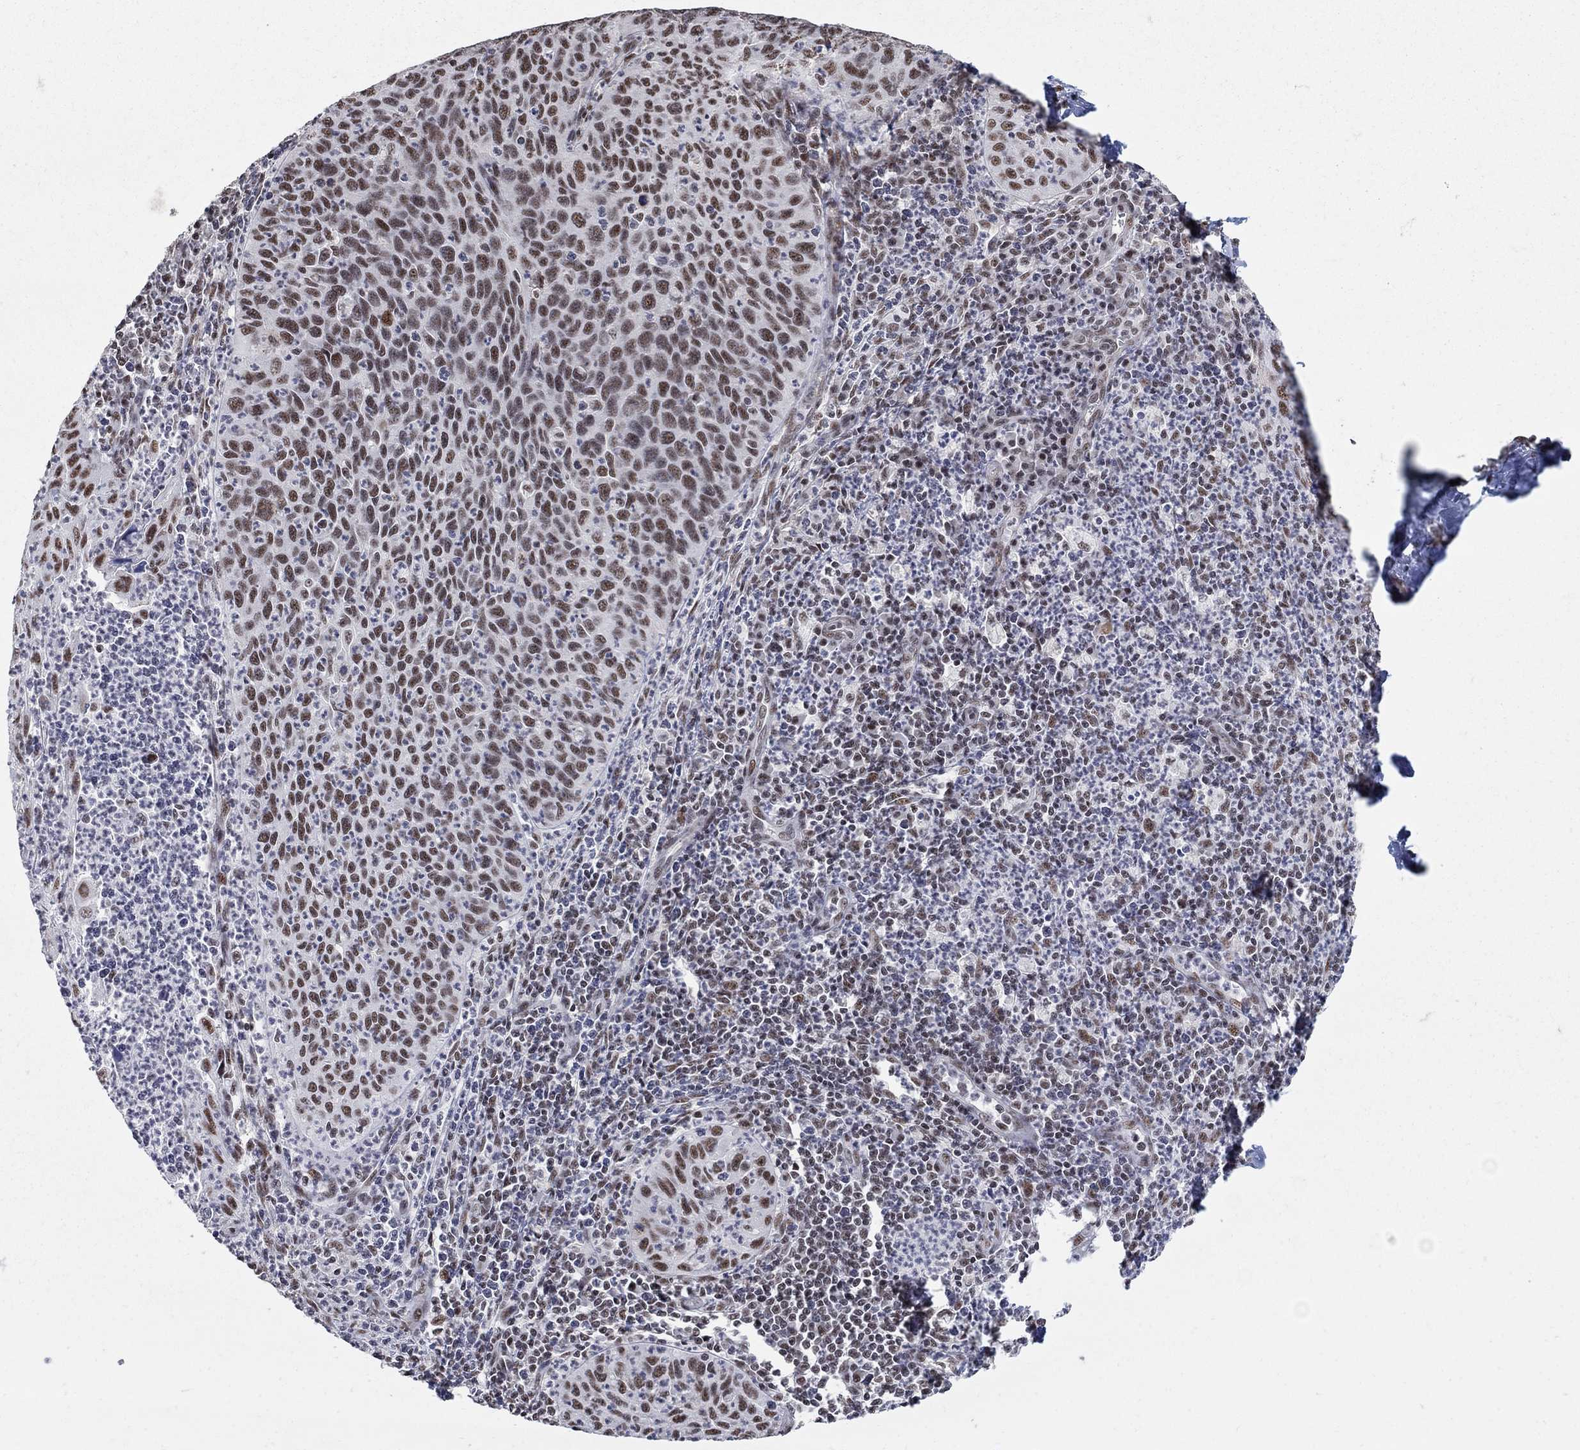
{"staining": {"intensity": "moderate", "quantity": "25%-75%", "location": "nuclear"}, "tissue": "cervical cancer", "cell_type": "Tumor cells", "image_type": "cancer", "snomed": [{"axis": "morphology", "description": "Squamous cell carcinoma, NOS"}, {"axis": "topography", "description": "Cervix"}], "caption": "This image displays immunohistochemistry staining of cervical squamous cell carcinoma, with medium moderate nuclear staining in about 25%-75% of tumor cells.", "gene": "PNISR", "patient": {"sex": "female", "age": 26}}